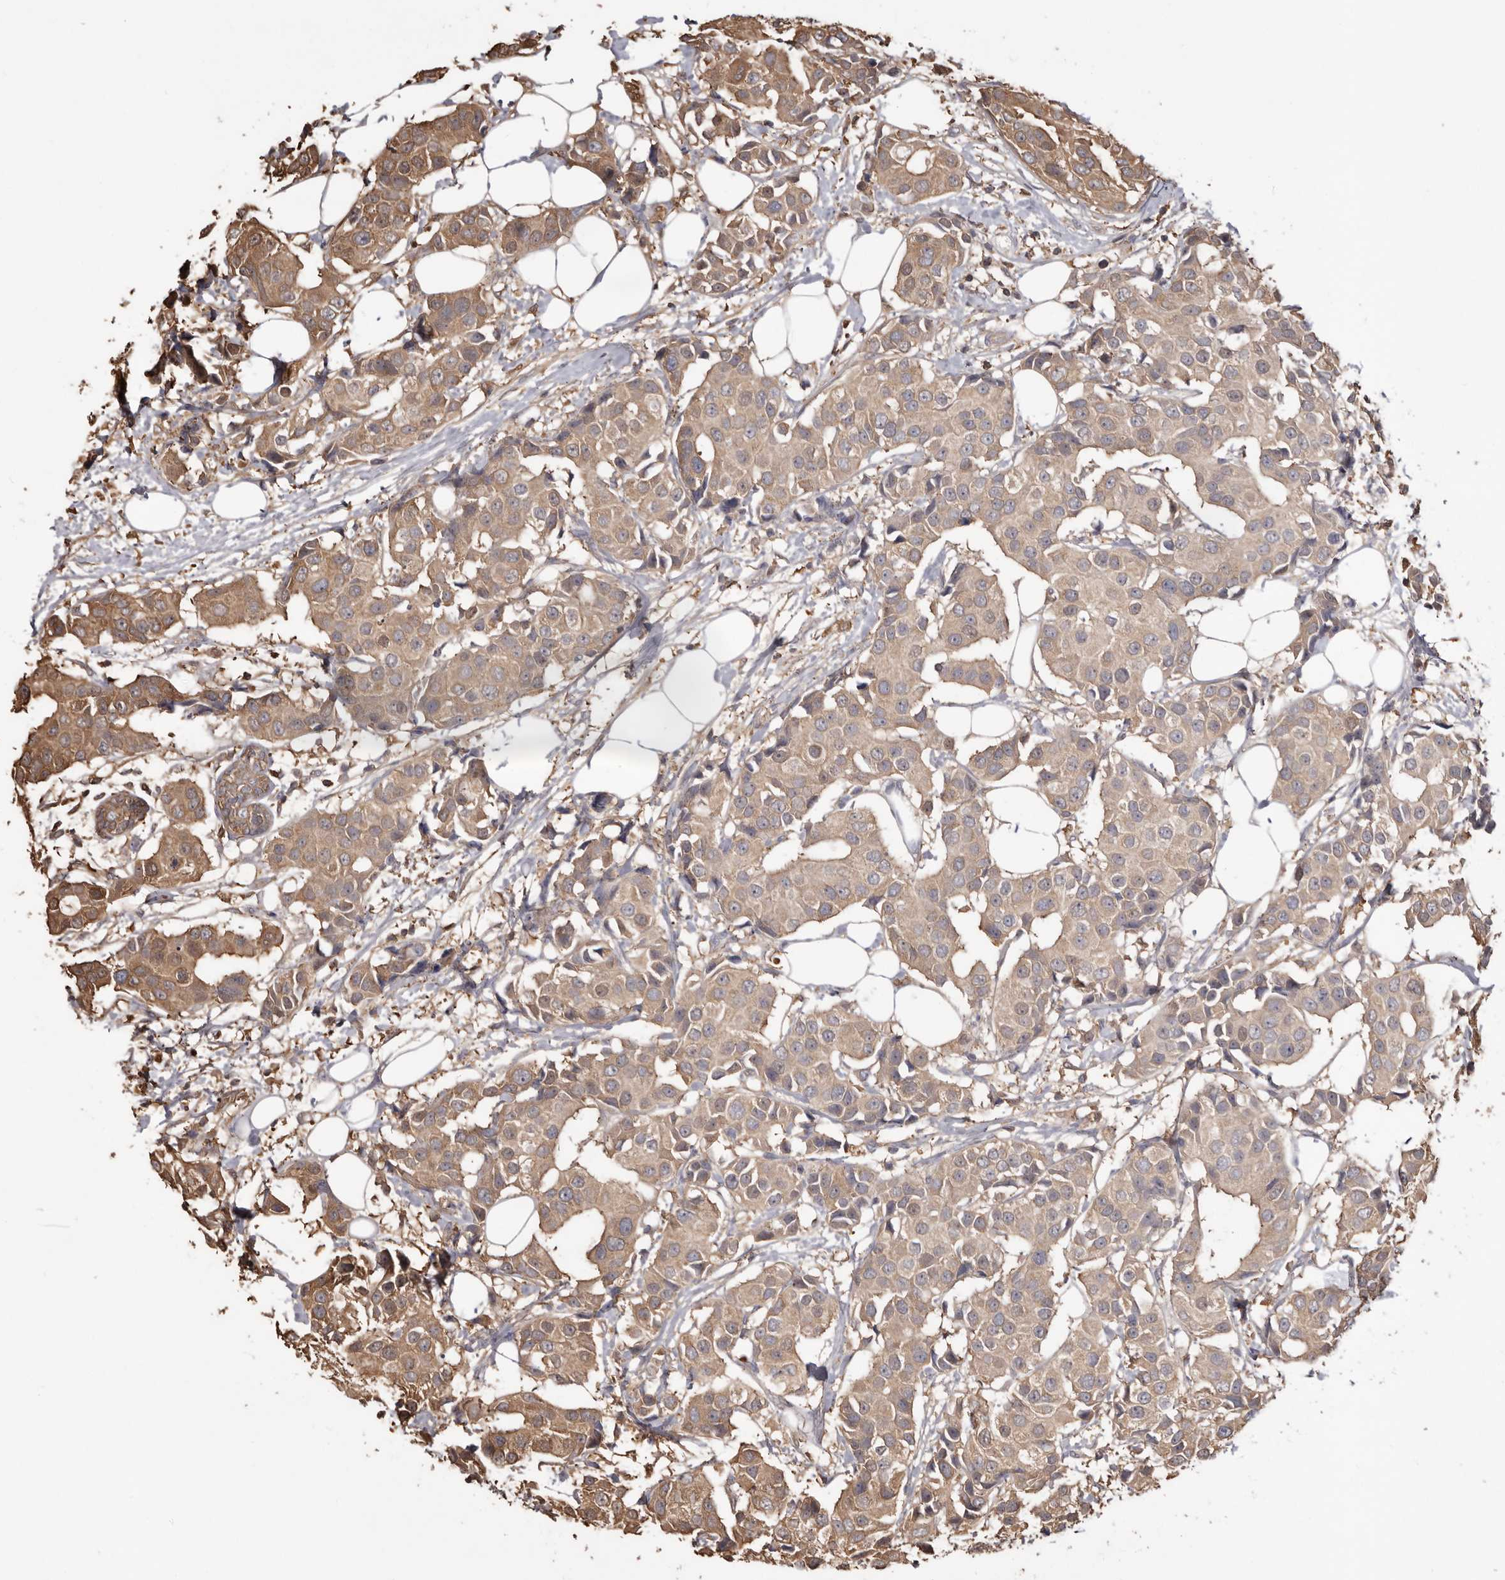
{"staining": {"intensity": "moderate", "quantity": ">75%", "location": "cytoplasmic/membranous"}, "tissue": "breast cancer", "cell_type": "Tumor cells", "image_type": "cancer", "snomed": [{"axis": "morphology", "description": "Normal tissue, NOS"}, {"axis": "morphology", "description": "Duct carcinoma"}, {"axis": "topography", "description": "Breast"}], "caption": "Brown immunohistochemical staining in breast intraductal carcinoma displays moderate cytoplasmic/membranous staining in about >75% of tumor cells.", "gene": "PKM", "patient": {"sex": "female", "age": 39}}